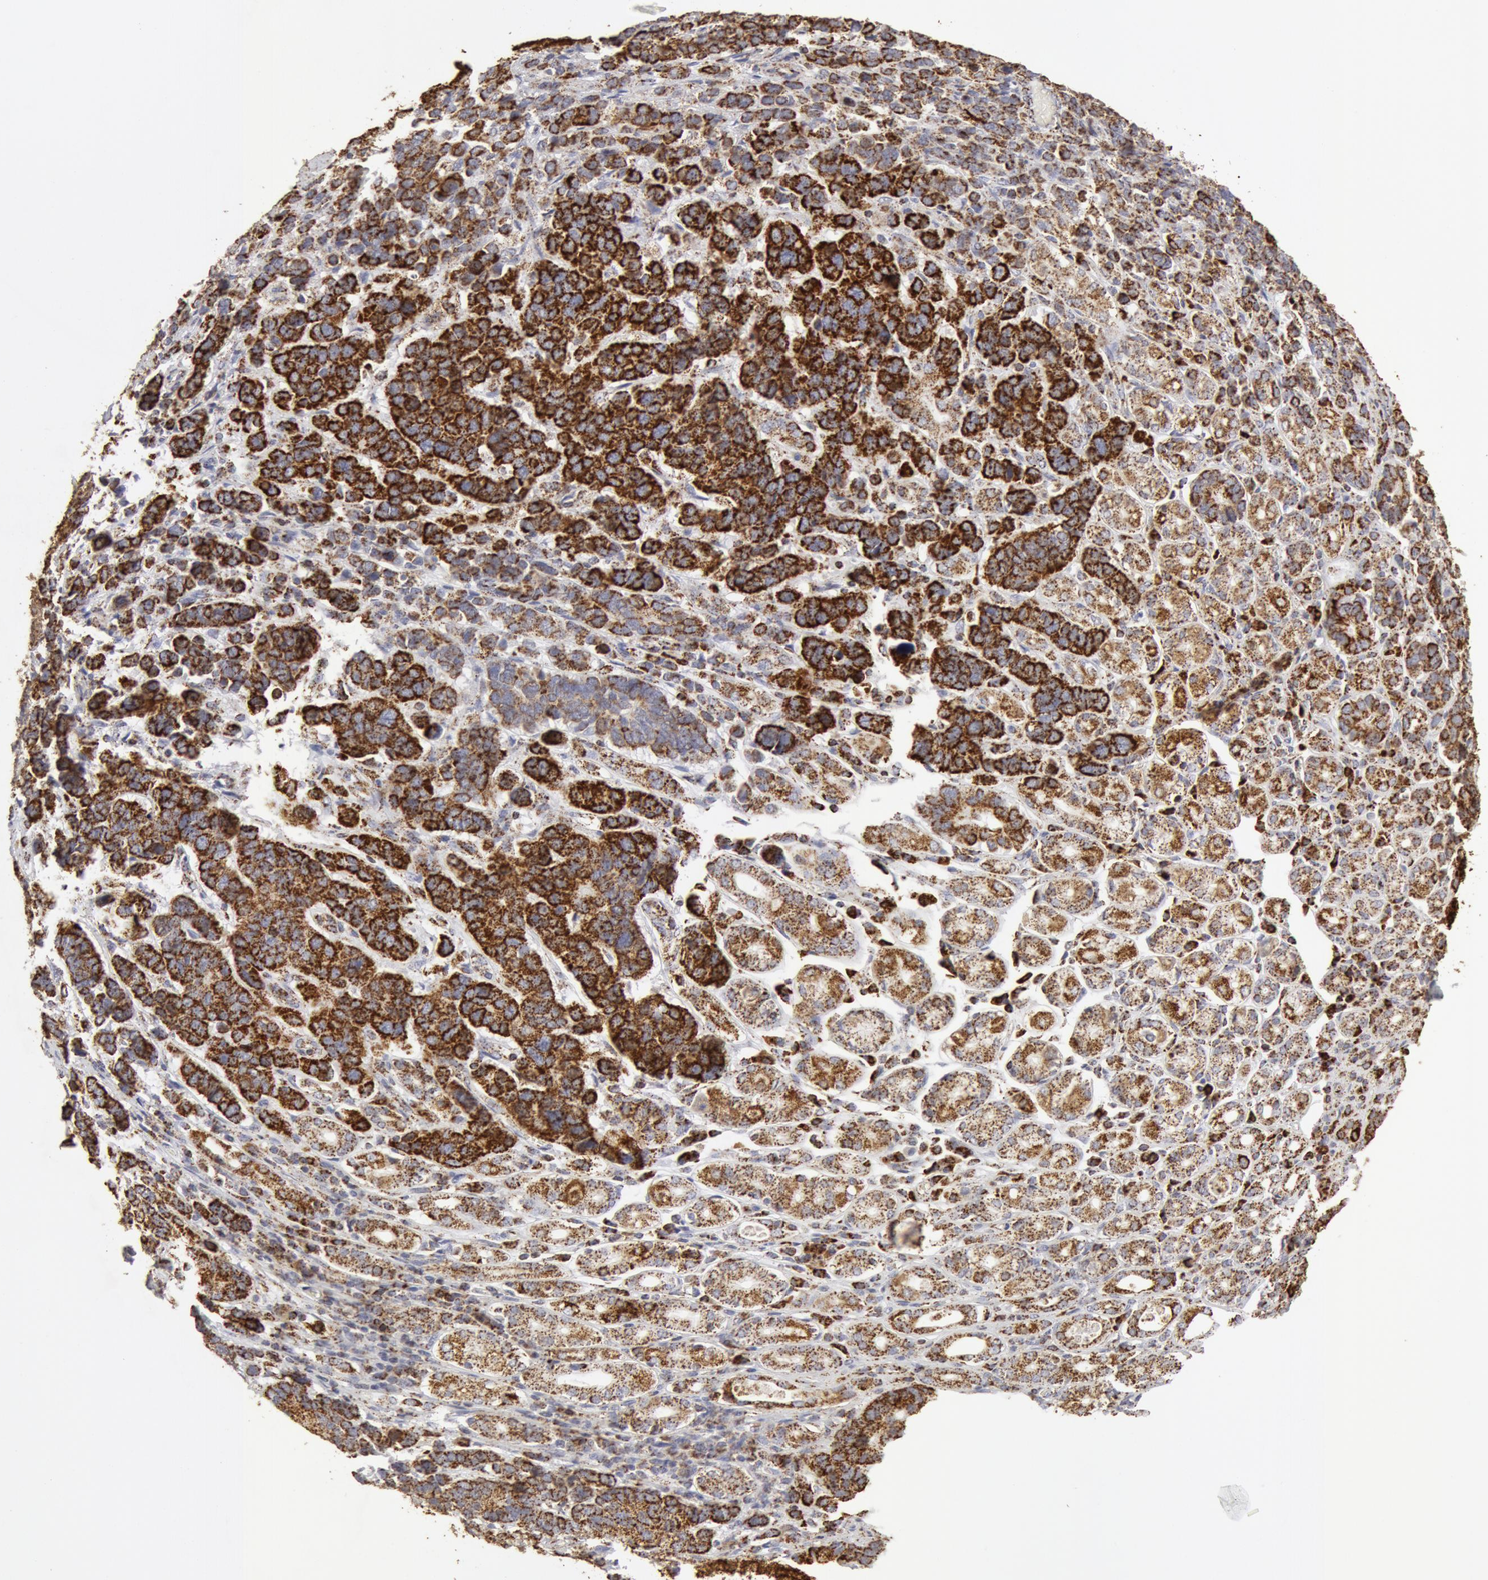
{"staining": {"intensity": "strong", "quantity": ">75%", "location": "cytoplasmic/membranous"}, "tissue": "stomach cancer", "cell_type": "Tumor cells", "image_type": "cancer", "snomed": [{"axis": "morphology", "description": "Adenocarcinoma, NOS"}, {"axis": "topography", "description": "Stomach, upper"}], "caption": "Immunohistochemical staining of adenocarcinoma (stomach) reveals strong cytoplasmic/membranous protein staining in about >75% of tumor cells.", "gene": "ATP5F1B", "patient": {"sex": "male", "age": 71}}